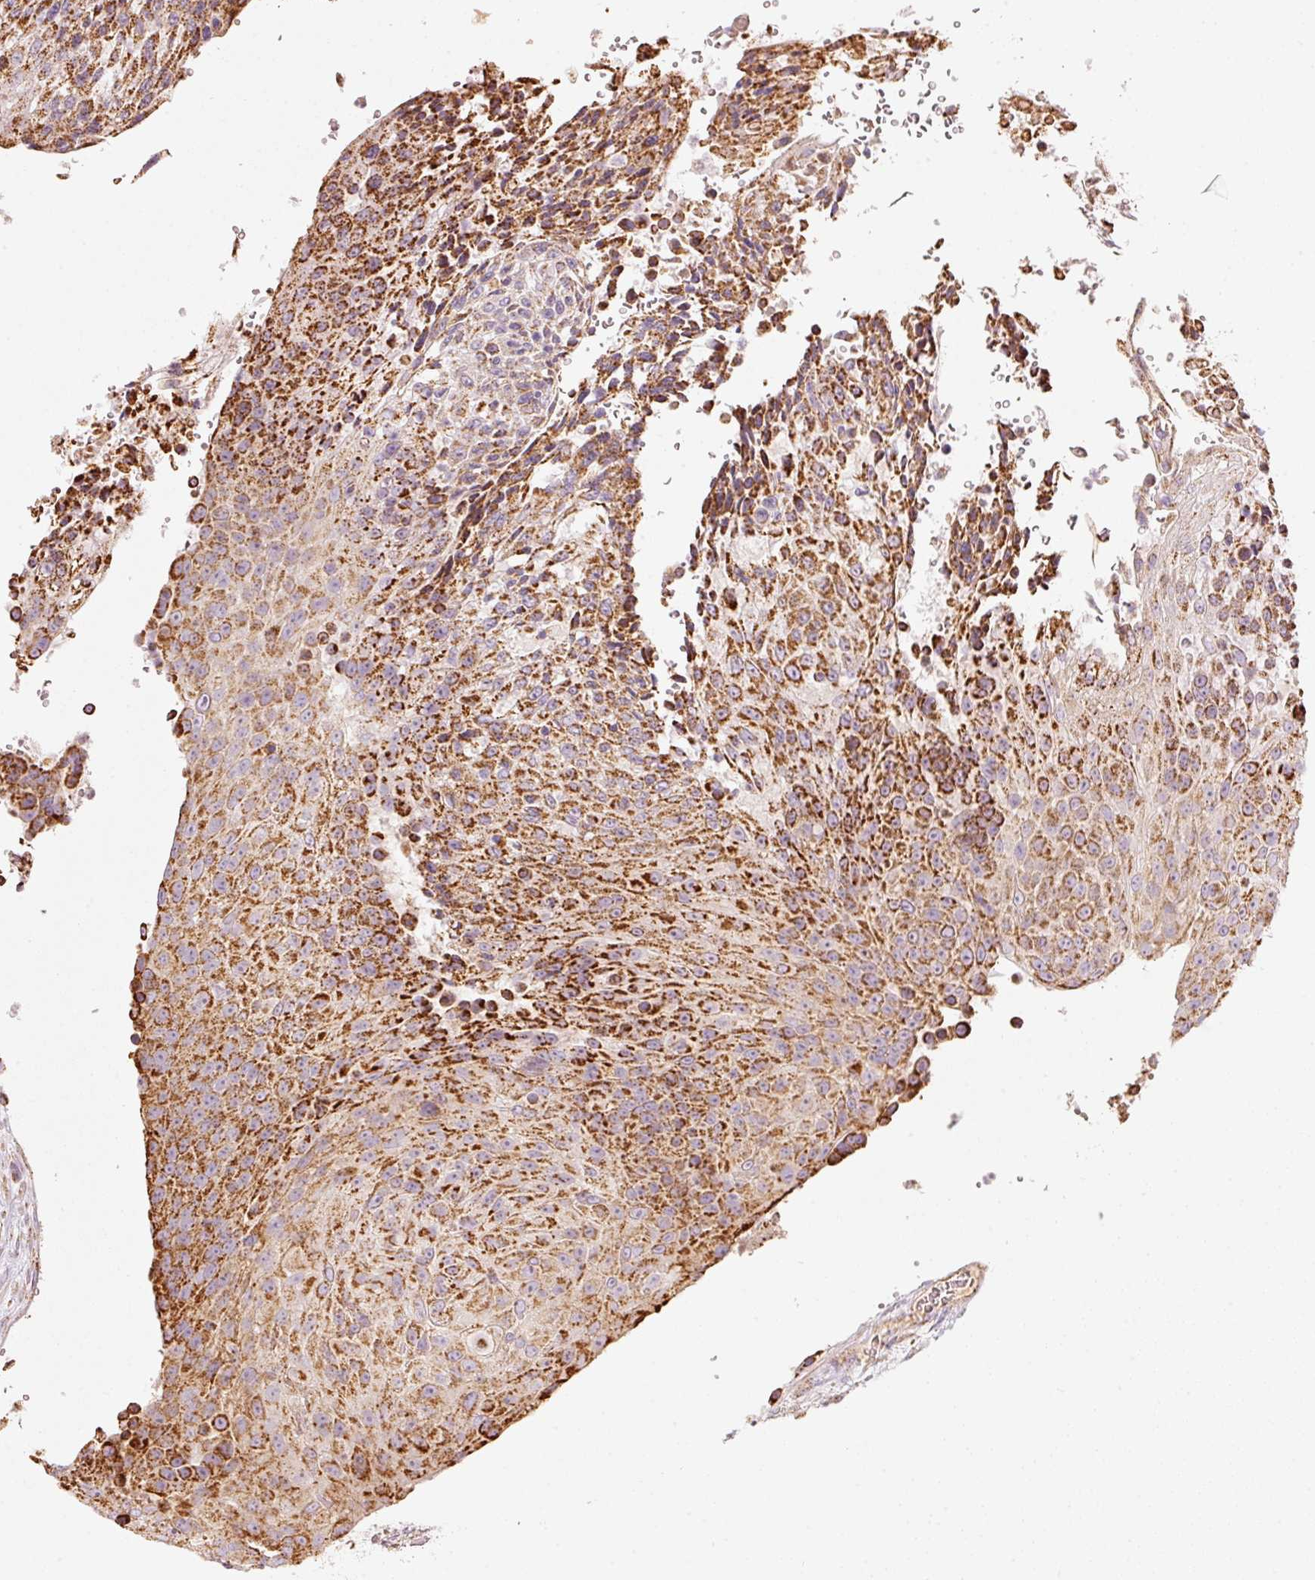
{"staining": {"intensity": "strong", "quantity": ">75%", "location": "cytoplasmic/membranous"}, "tissue": "urothelial cancer", "cell_type": "Tumor cells", "image_type": "cancer", "snomed": [{"axis": "morphology", "description": "Urothelial carcinoma, High grade"}, {"axis": "topography", "description": "Urinary bladder"}], "caption": "There is high levels of strong cytoplasmic/membranous staining in tumor cells of urothelial cancer, as demonstrated by immunohistochemical staining (brown color).", "gene": "C17orf98", "patient": {"sex": "female", "age": 63}}